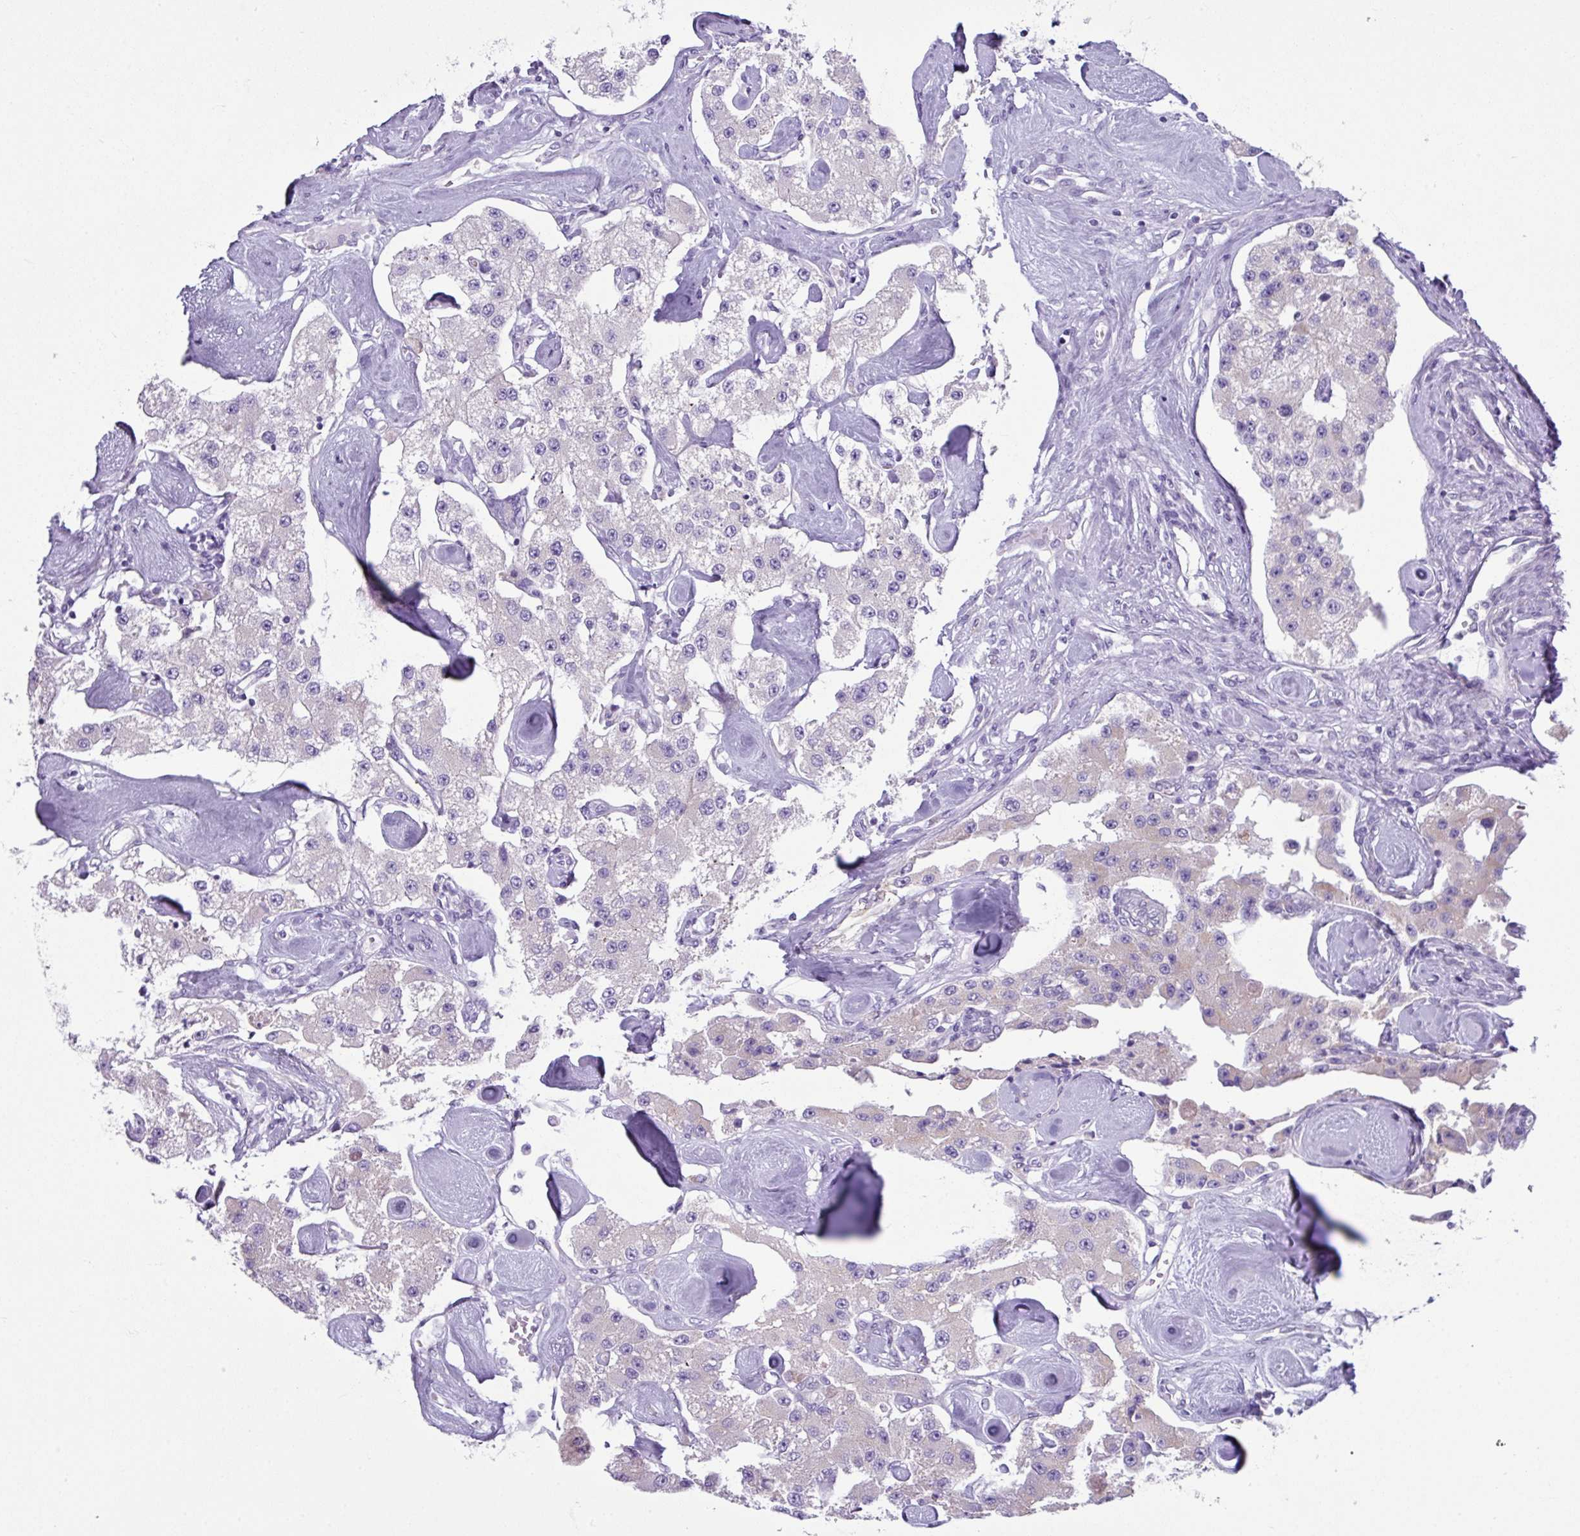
{"staining": {"intensity": "negative", "quantity": "none", "location": "none"}, "tissue": "carcinoid", "cell_type": "Tumor cells", "image_type": "cancer", "snomed": [{"axis": "morphology", "description": "Carcinoid, malignant, NOS"}, {"axis": "topography", "description": "Pancreas"}], "caption": "Tumor cells are negative for protein expression in human carcinoid.", "gene": "ABCC5", "patient": {"sex": "male", "age": 41}}